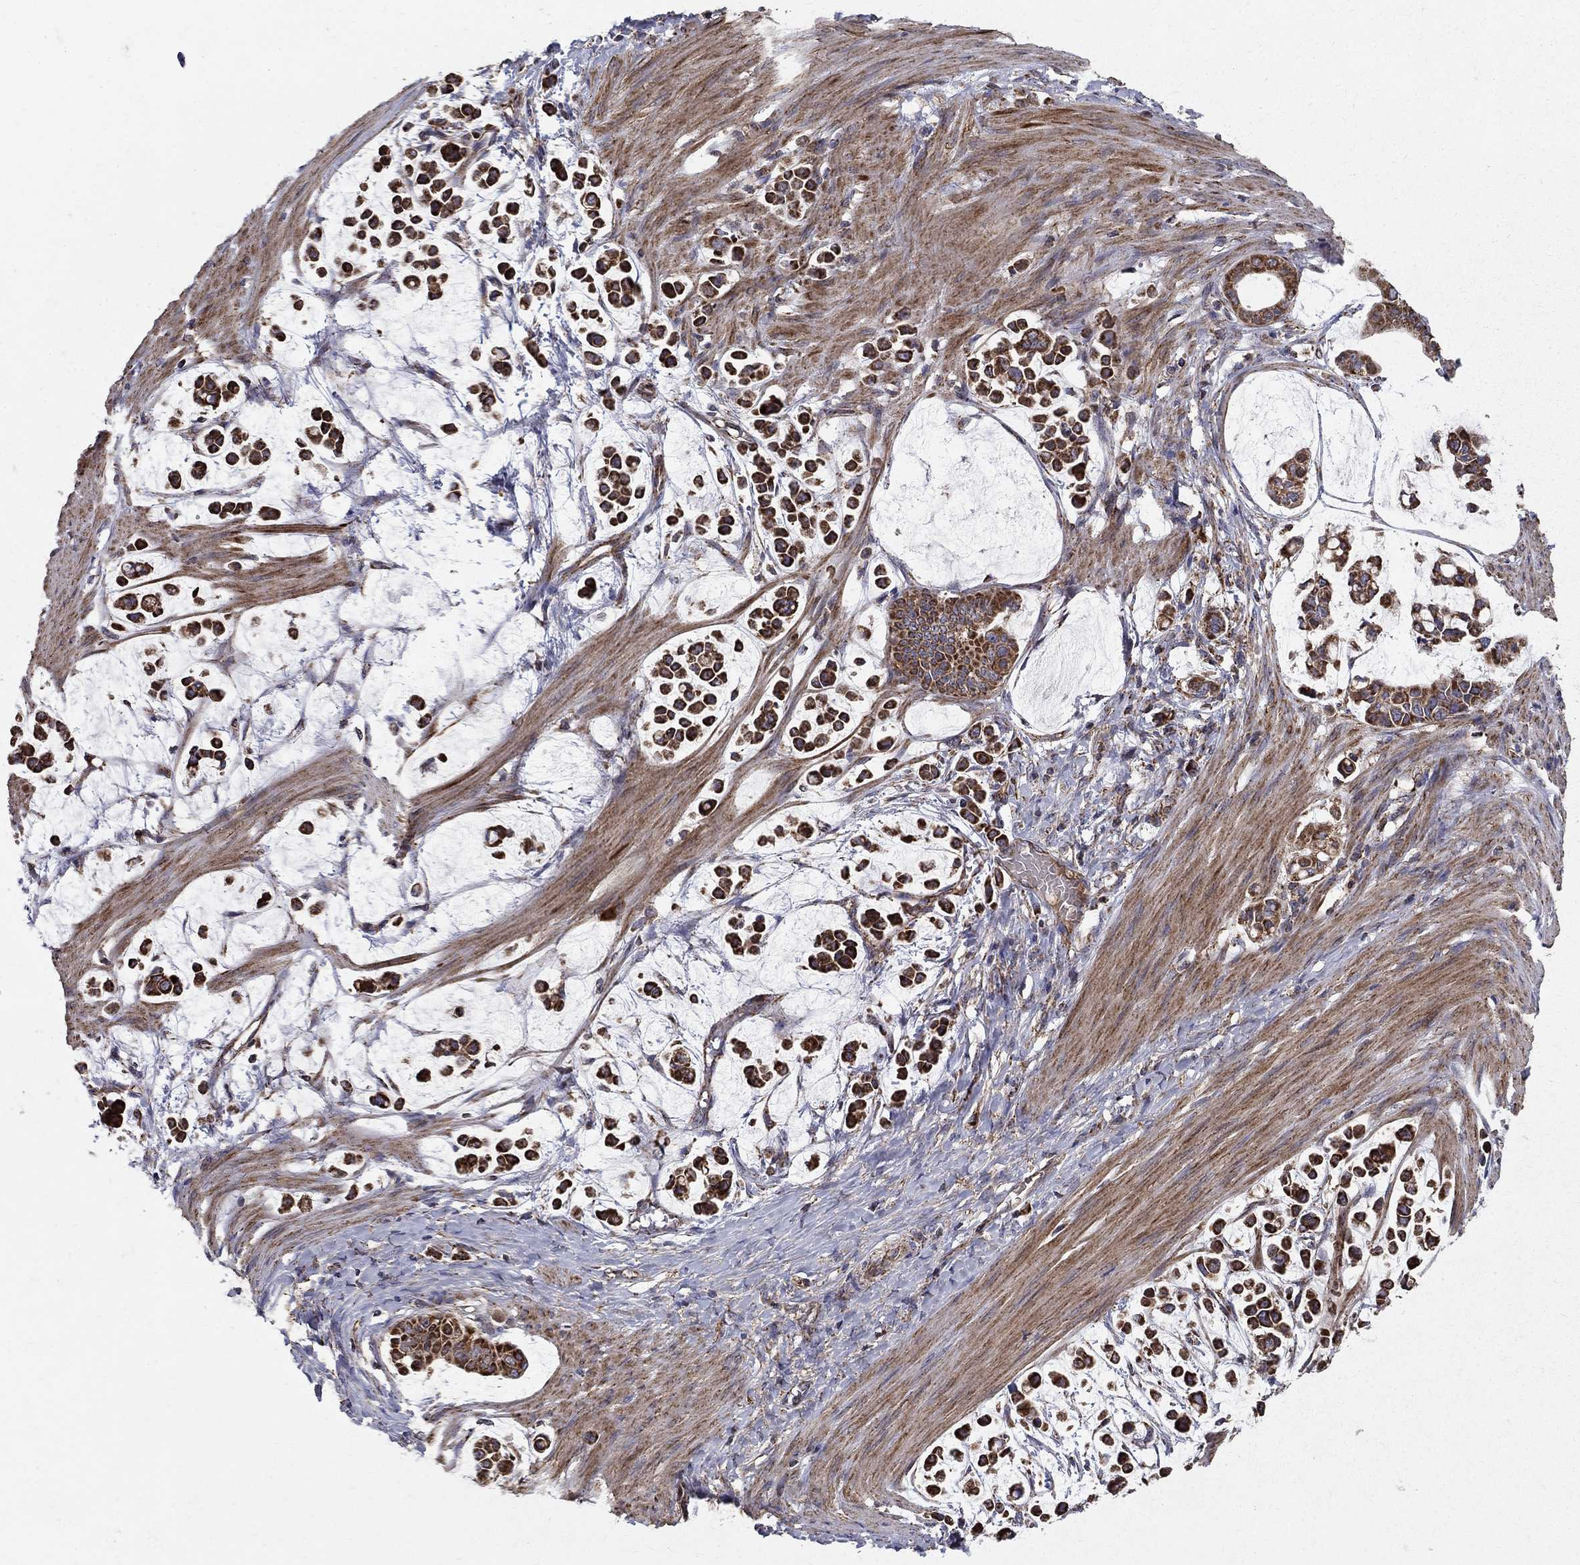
{"staining": {"intensity": "moderate", "quantity": ">75%", "location": "cytoplasmic/membranous"}, "tissue": "stomach cancer", "cell_type": "Tumor cells", "image_type": "cancer", "snomed": [{"axis": "morphology", "description": "Adenocarcinoma, NOS"}, {"axis": "topography", "description": "Stomach"}], "caption": "Human adenocarcinoma (stomach) stained for a protein (brown) exhibits moderate cytoplasmic/membranous positive expression in about >75% of tumor cells.", "gene": "NDUFS8", "patient": {"sex": "male", "age": 82}}